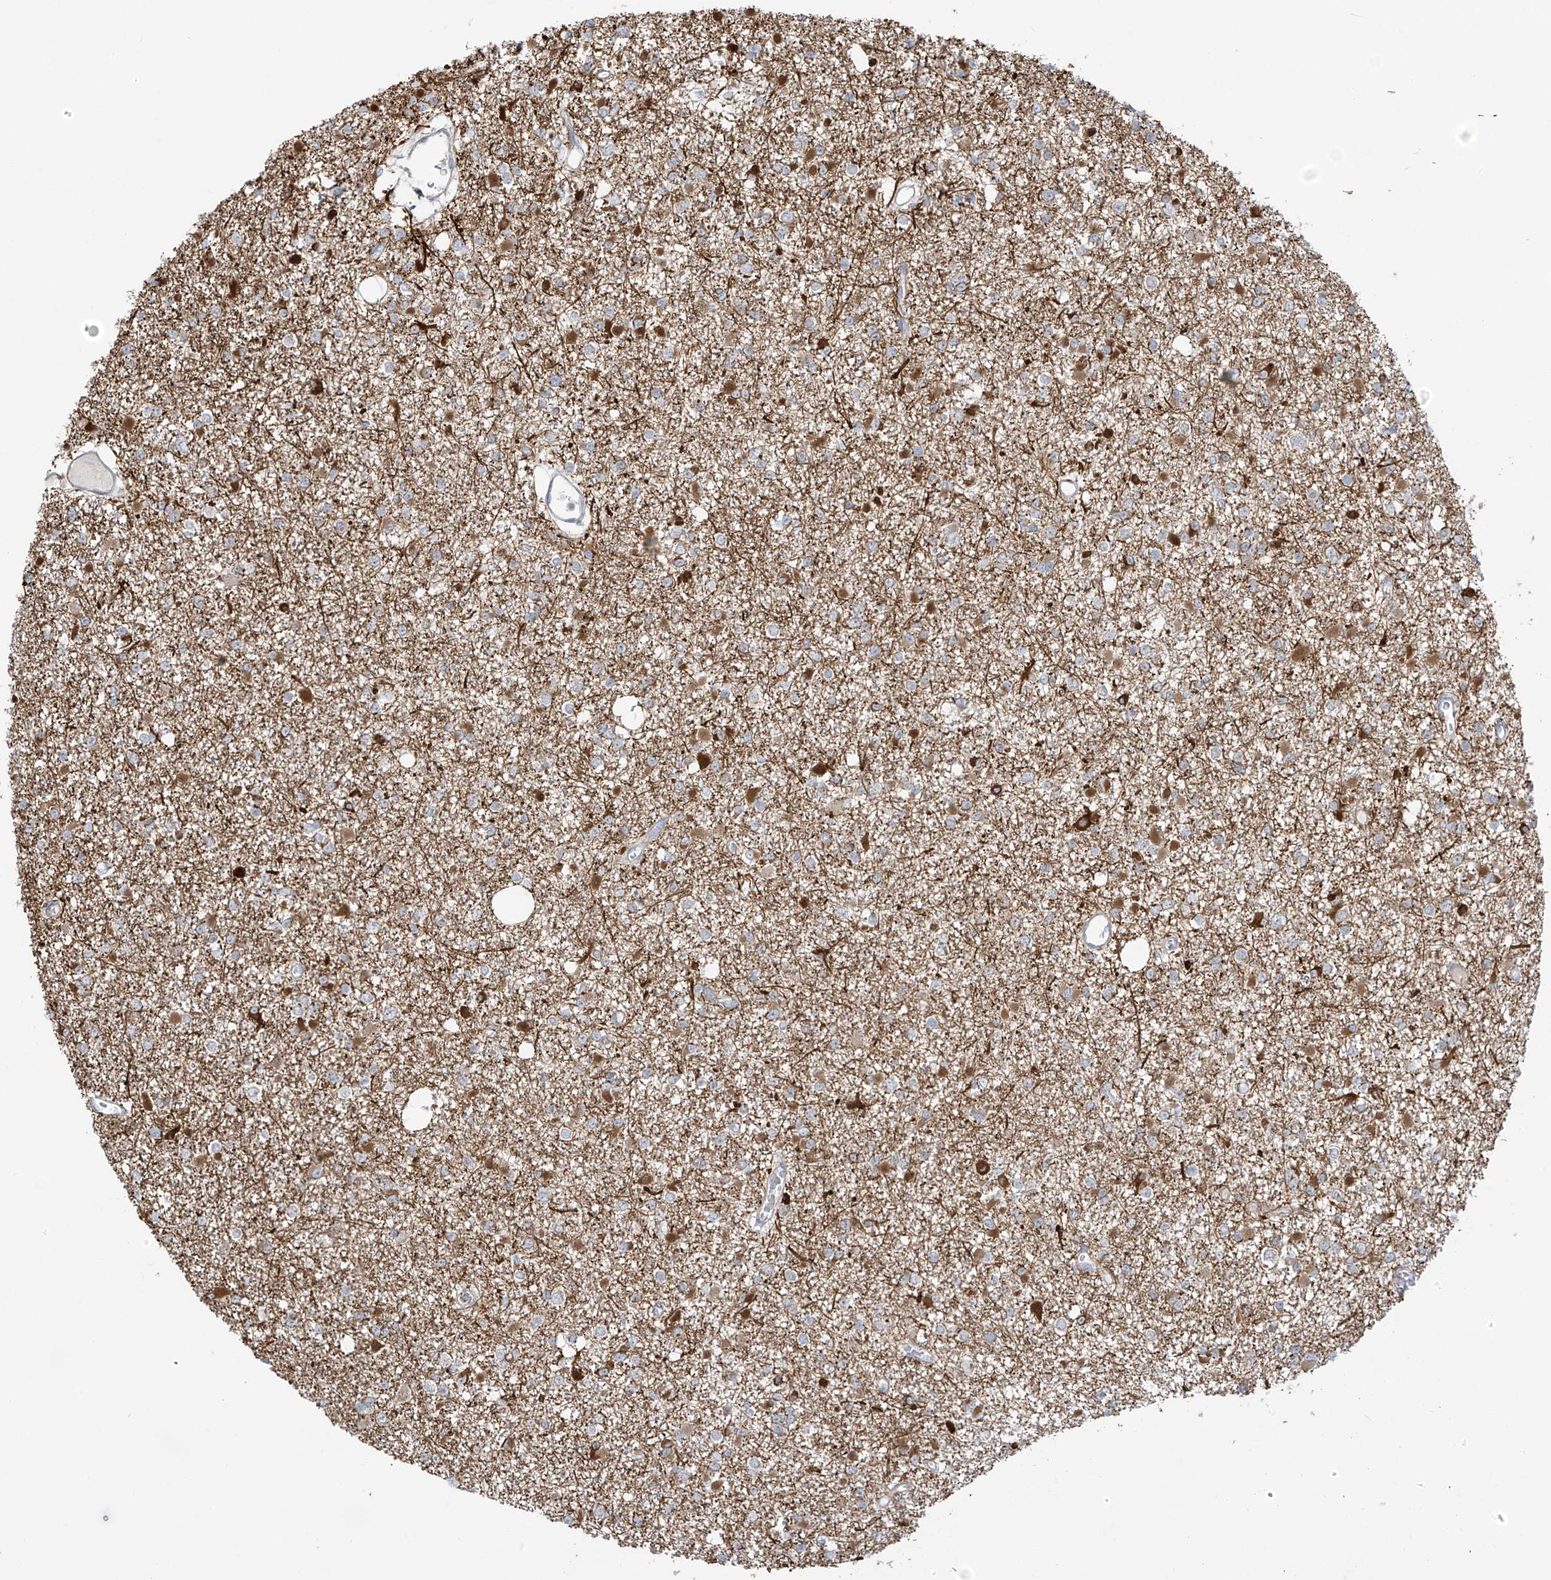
{"staining": {"intensity": "negative", "quantity": "none", "location": "none"}, "tissue": "glioma", "cell_type": "Tumor cells", "image_type": "cancer", "snomed": [{"axis": "morphology", "description": "Glioma, malignant, Low grade"}, {"axis": "topography", "description": "Brain"}], "caption": "High power microscopy image of an immunohistochemistry (IHC) histopathology image of glioma, revealing no significant expression in tumor cells.", "gene": "HDDC2", "patient": {"sex": "female", "age": 22}}